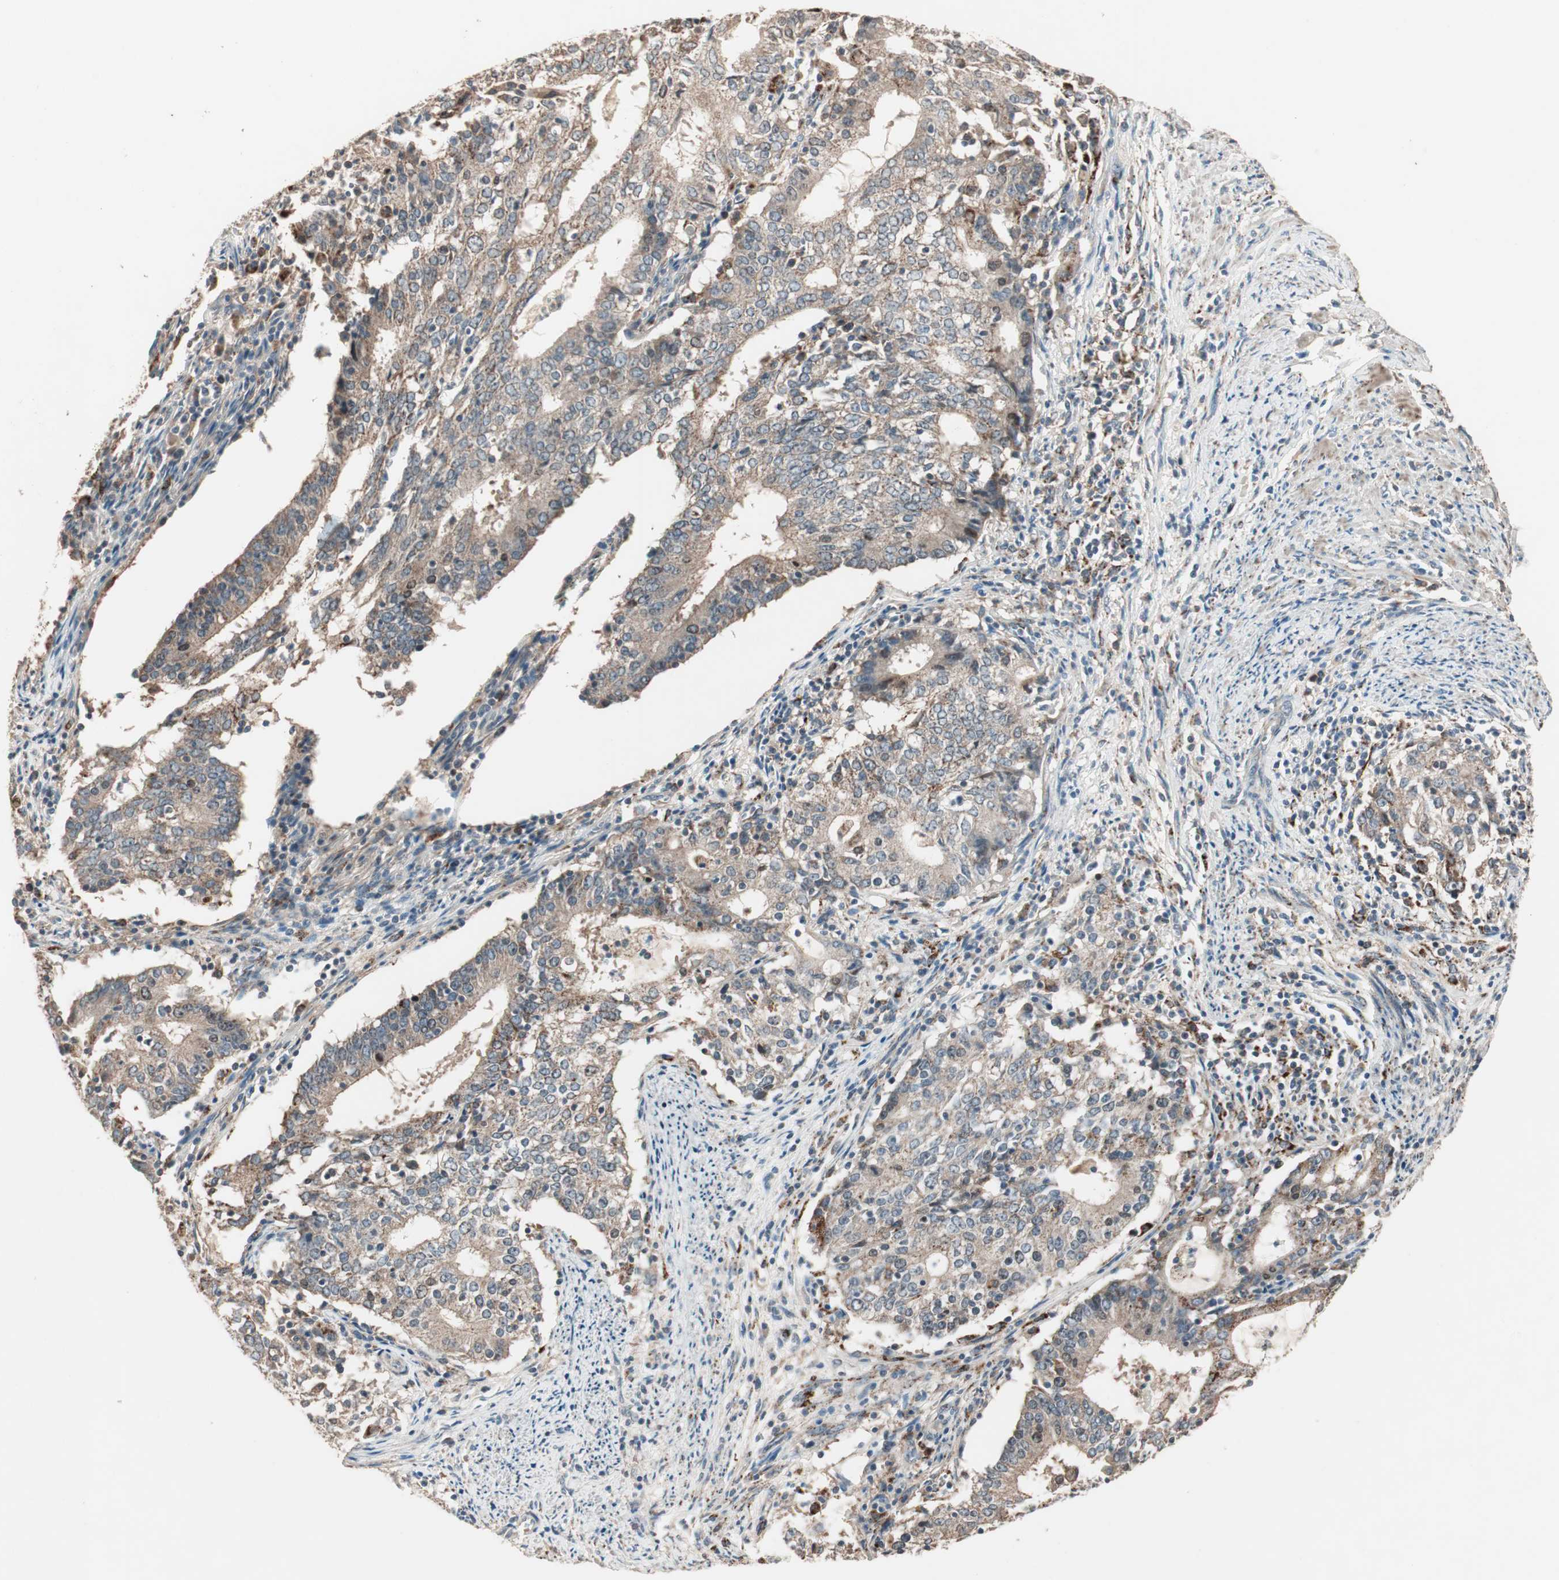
{"staining": {"intensity": "moderate", "quantity": ">75%", "location": "cytoplasmic/membranous"}, "tissue": "cervical cancer", "cell_type": "Tumor cells", "image_type": "cancer", "snomed": [{"axis": "morphology", "description": "Adenocarcinoma, NOS"}, {"axis": "topography", "description": "Cervix"}], "caption": "Immunohistochemistry staining of cervical adenocarcinoma, which shows medium levels of moderate cytoplasmic/membranous expression in about >75% of tumor cells indicating moderate cytoplasmic/membranous protein expression. The staining was performed using DAB (3,3'-diaminobenzidine) (brown) for protein detection and nuclei were counterstained in hematoxylin (blue).", "gene": "NFRKB", "patient": {"sex": "female", "age": 44}}